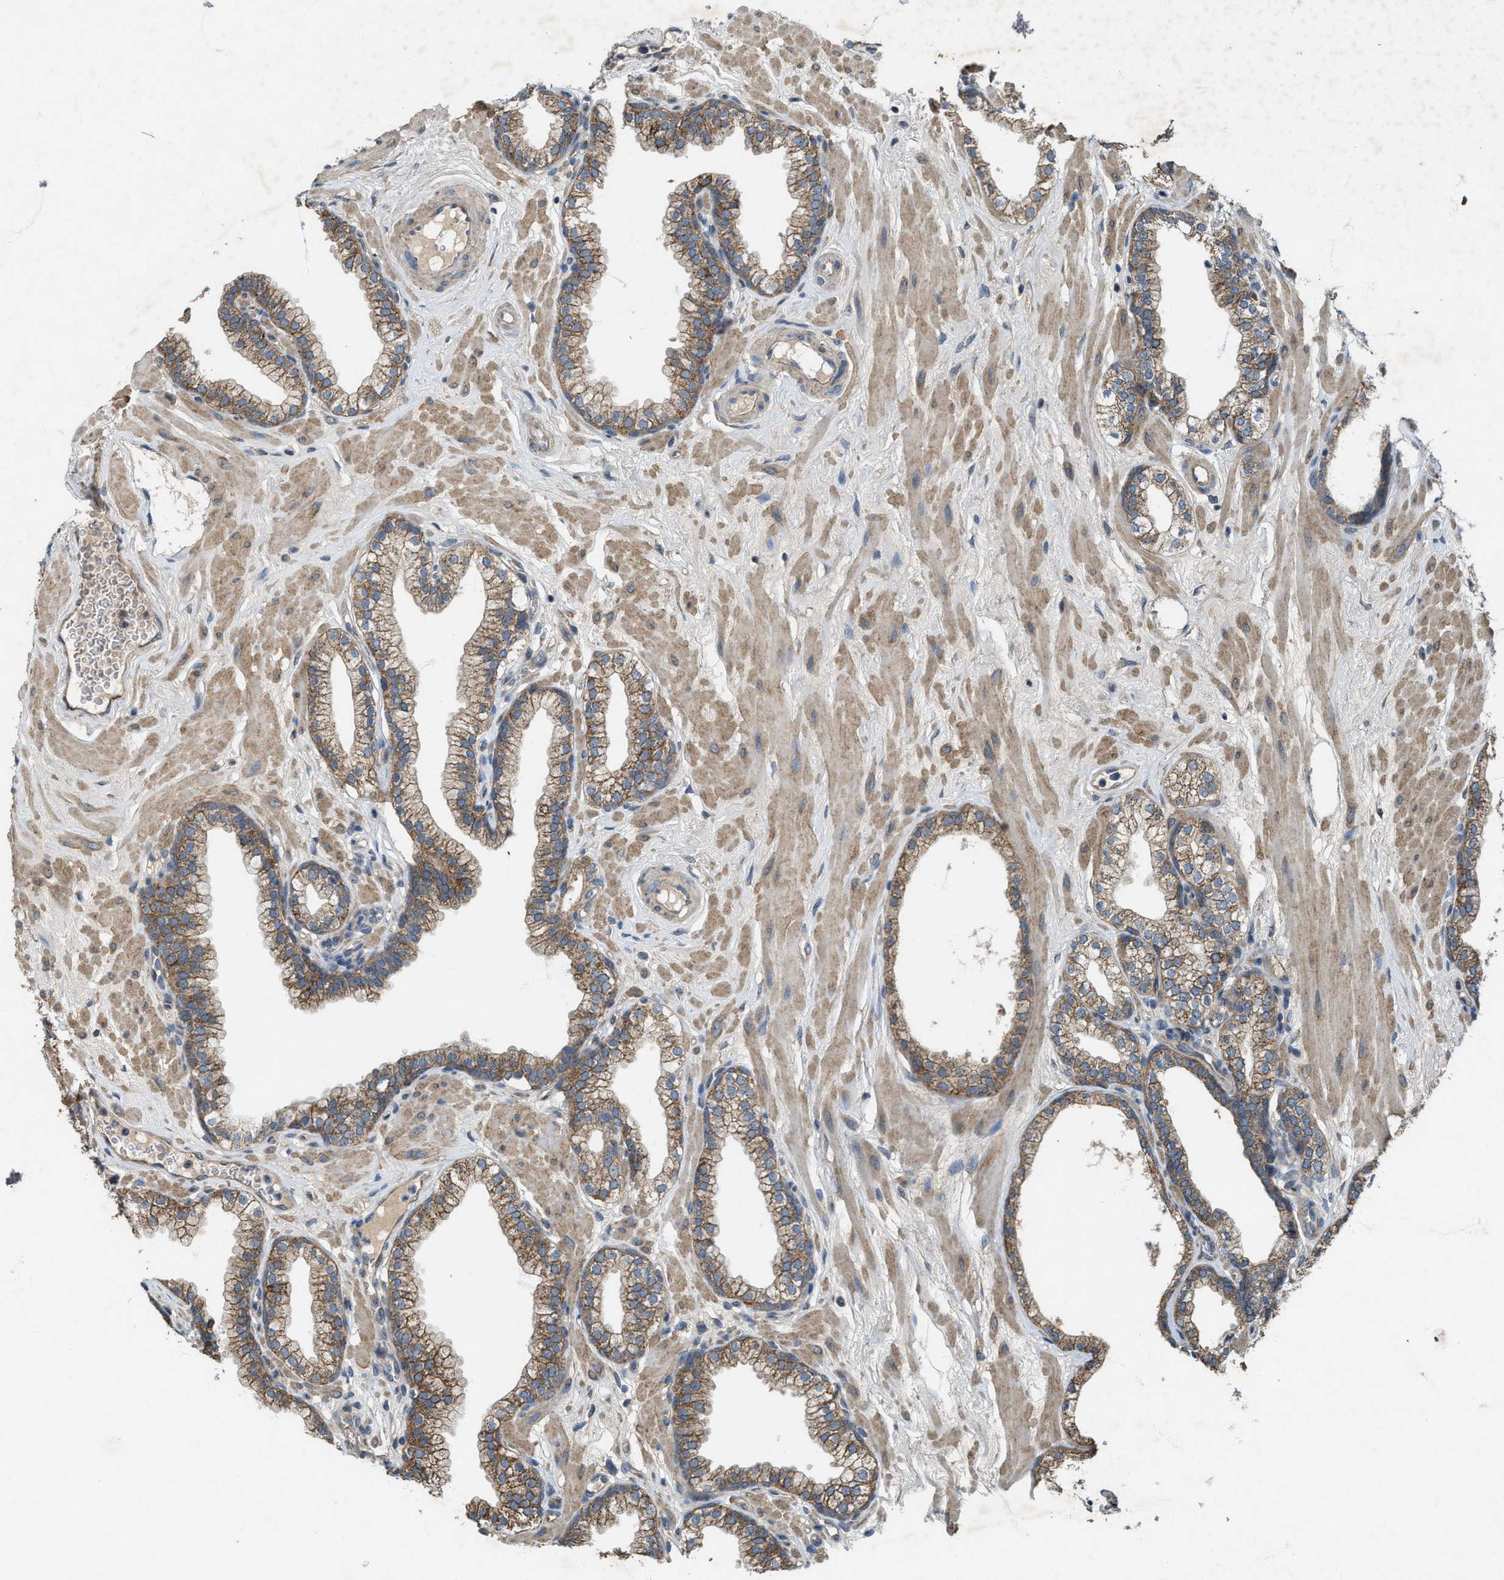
{"staining": {"intensity": "moderate", "quantity": ">75%", "location": "cytoplasmic/membranous"}, "tissue": "prostate", "cell_type": "Glandular cells", "image_type": "normal", "snomed": [{"axis": "morphology", "description": "Normal tissue, NOS"}, {"axis": "morphology", "description": "Urothelial carcinoma, Low grade"}, {"axis": "topography", "description": "Urinary bladder"}, {"axis": "topography", "description": "Prostate"}], "caption": "Immunohistochemistry histopathology image of normal prostate: human prostate stained using immunohistochemistry (IHC) displays medium levels of moderate protein expression localized specifically in the cytoplasmic/membranous of glandular cells, appearing as a cytoplasmic/membranous brown color.", "gene": "PDP2", "patient": {"sex": "male", "age": 60}}